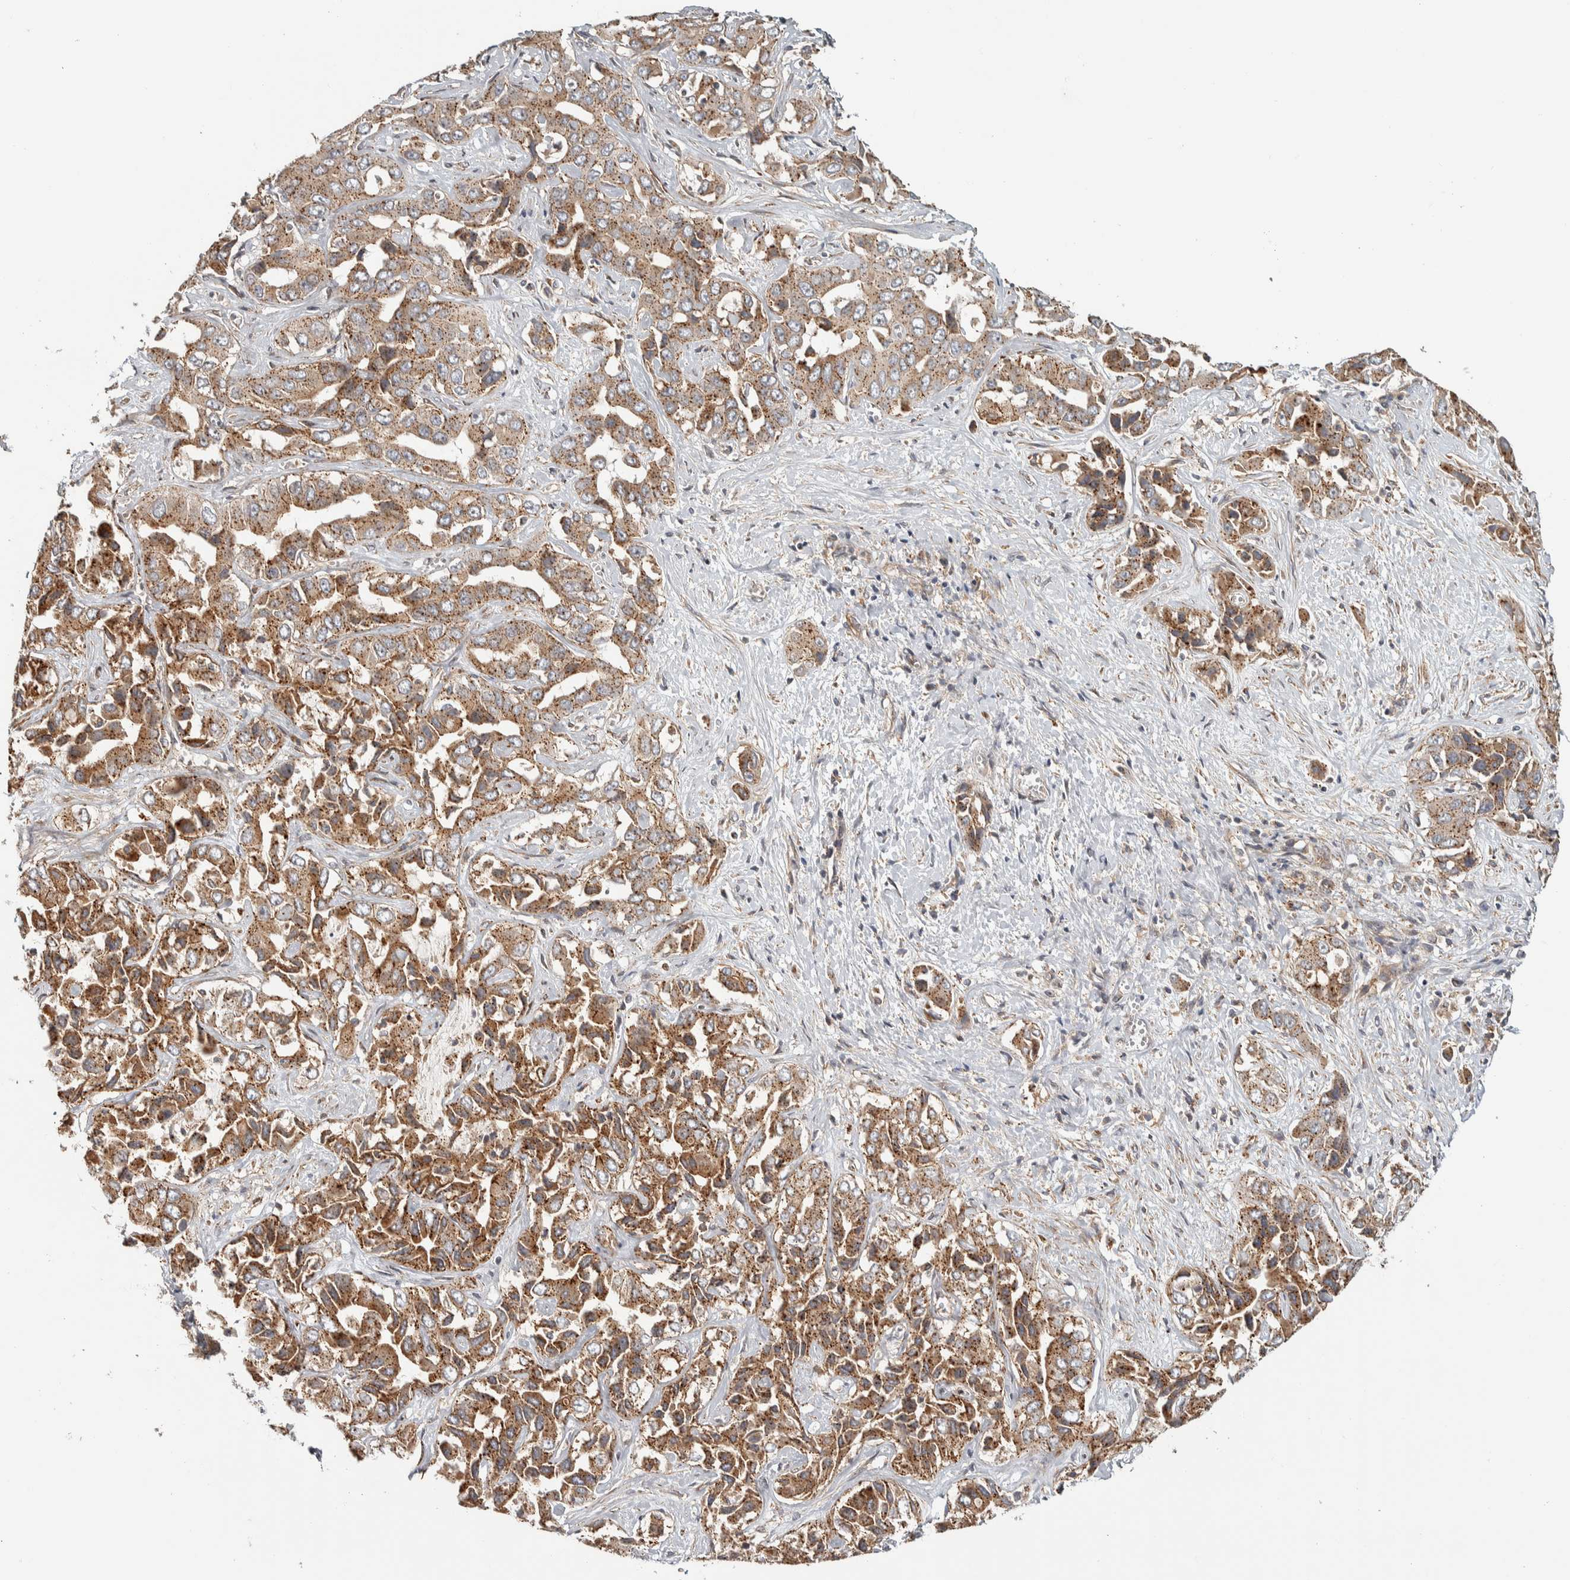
{"staining": {"intensity": "strong", "quantity": "25%-75%", "location": "cytoplasmic/membranous"}, "tissue": "liver cancer", "cell_type": "Tumor cells", "image_type": "cancer", "snomed": [{"axis": "morphology", "description": "Cholangiocarcinoma"}, {"axis": "topography", "description": "Liver"}], "caption": "This photomicrograph demonstrates cholangiocarcinoma (liver) stained with immunohistochemistry (IHC) to label a protein in brown. The cytoplasmic/membranous of tumor cells show strong positivity for the protein. Nuclei are counter-stained blue.", "gene": "CHMP4C", "patient": {"sex": "female", "age": 52}}